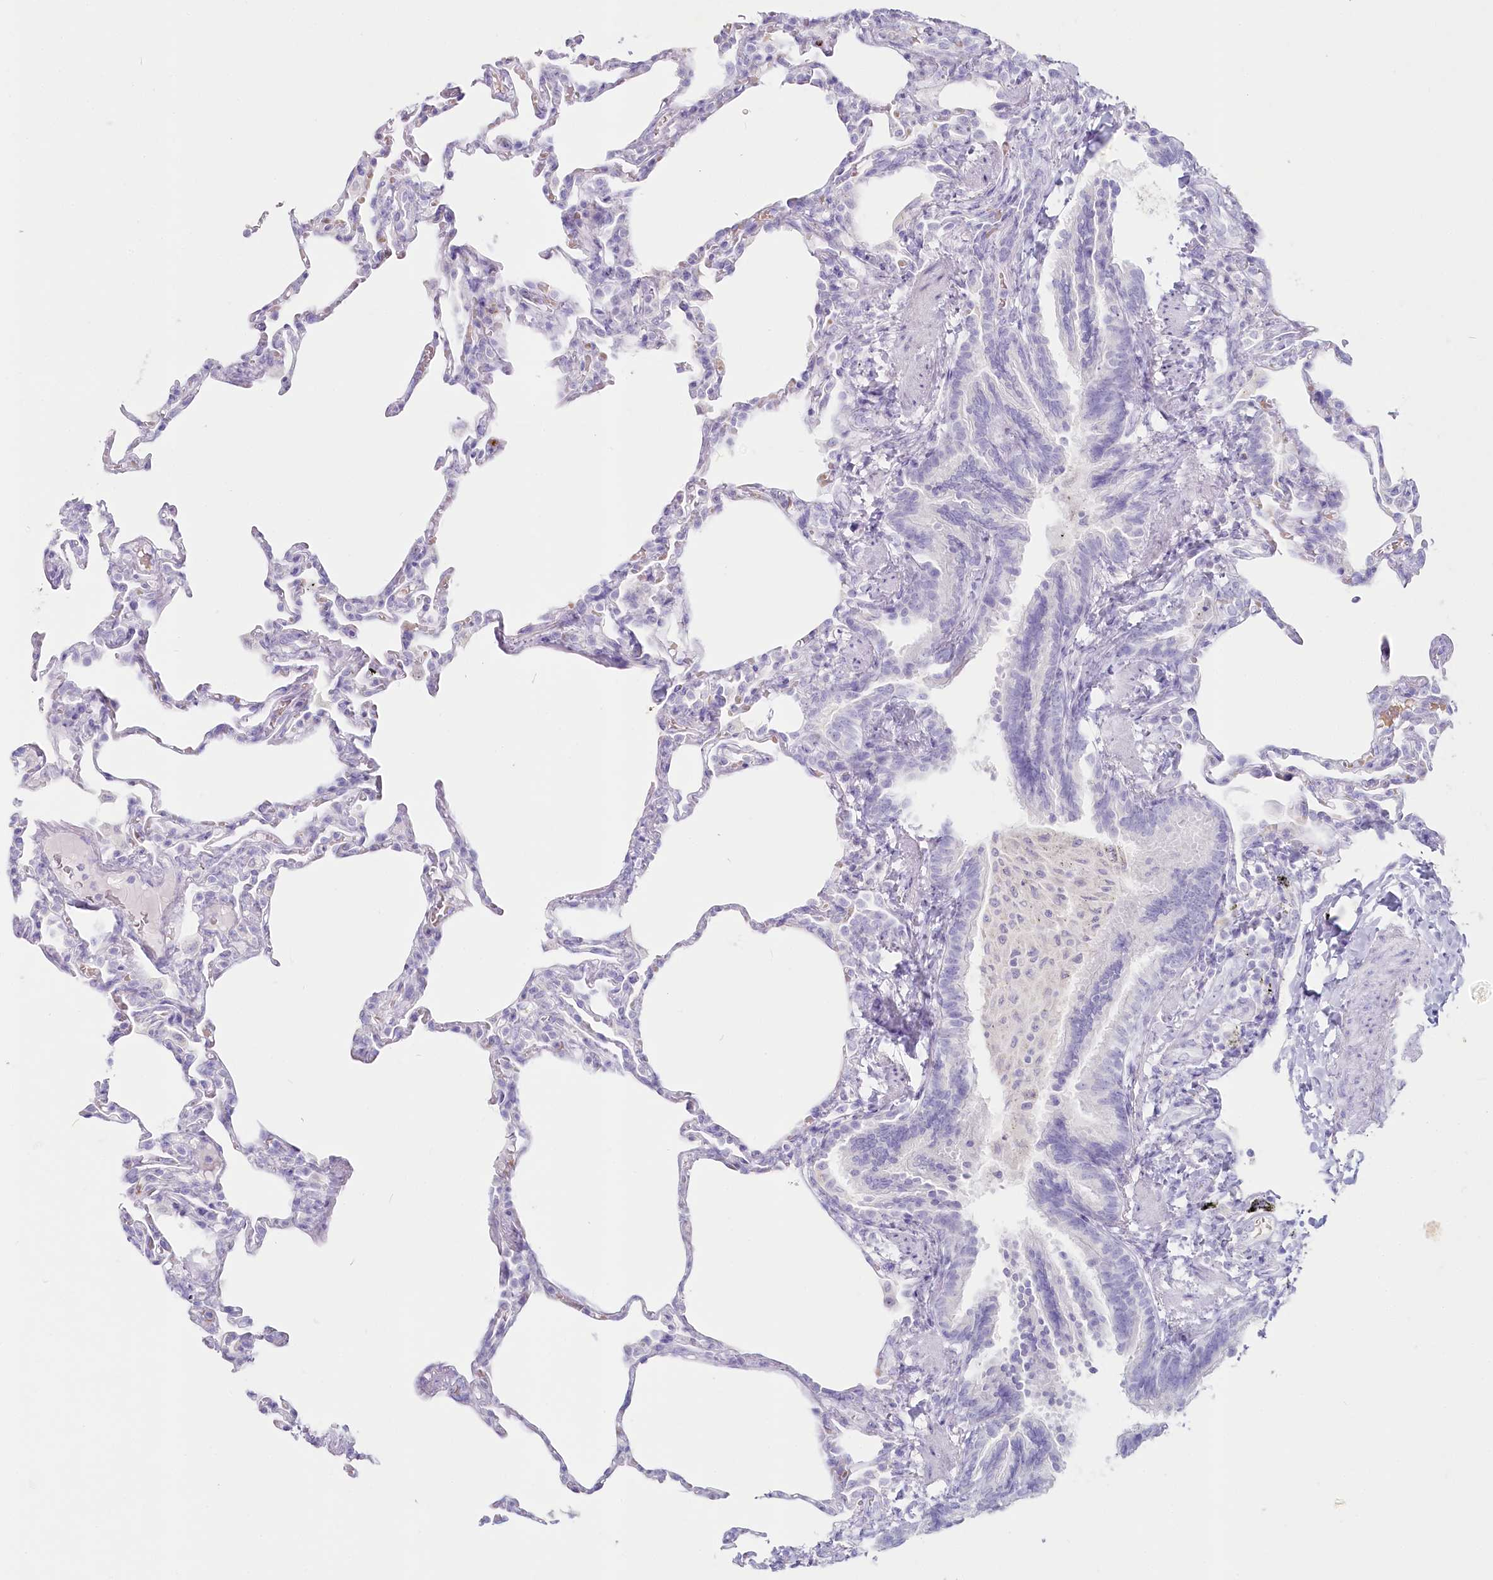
{"staining": {"intensity": "negative", "quantity": "none", "location": "none"}, "tissue": "lung", "cell_type": "Alveolar cells", "image_type": "normal", "snomed": [{"axis": "morphology", "description": "Normal tissue, NOS"}, {"axis": "topography", "description": "Lung"}], "caption": "DAB (3,3'-diaminobenzidine) immunohistochemical staining of unremarkable lung exhibits no significant positivity in alveolar cells. (Stains: DAB (3,3'-diaminobenzidine) immunohistochemistry with hematoxylin counter stain, Microscopy: brightfield microscopy at high magnification).", "gene": "IFIT5", "patient": {"sex": "male", "age": 20}}